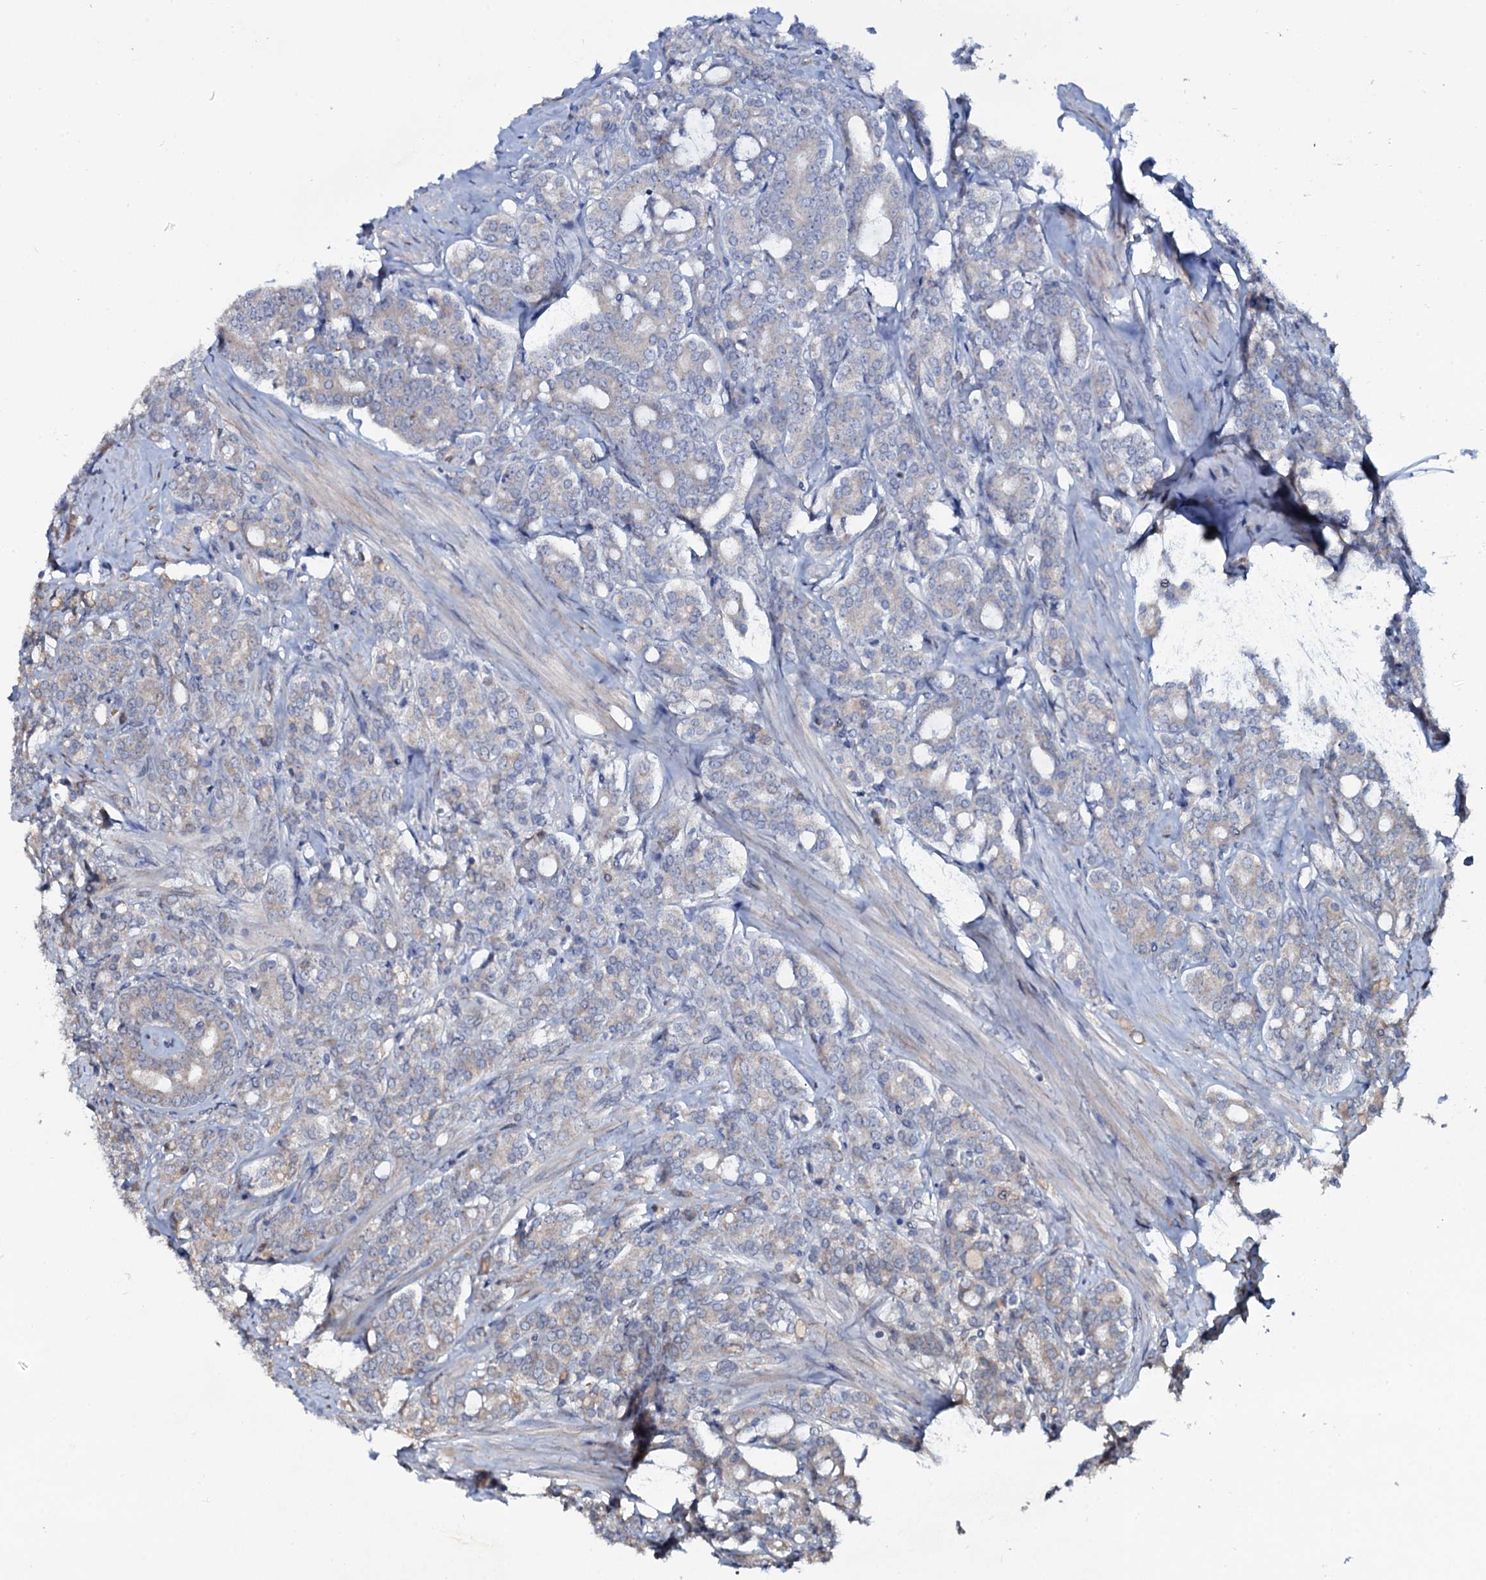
{"staining": {"intensity": "weak", "quantity": "<25%", "location": "cytoplasmic/membranous"}, "tissue": "prostate cancer", "cell_type": "Tumor cells", "image_type": "cancer", "snomed": [{"axis": "morphology", "description": "Adenocarcinoma, High grade"}, {"axis": "topography", "description": "Prostate"}], "caption": "Immunohistochemistry of human prostate cancer (high-grade adenocarcinoma) reveals no expression in tumor cells.", "gene": "PPP1R3D", "patient": {"sex": "male", "age": 62}}